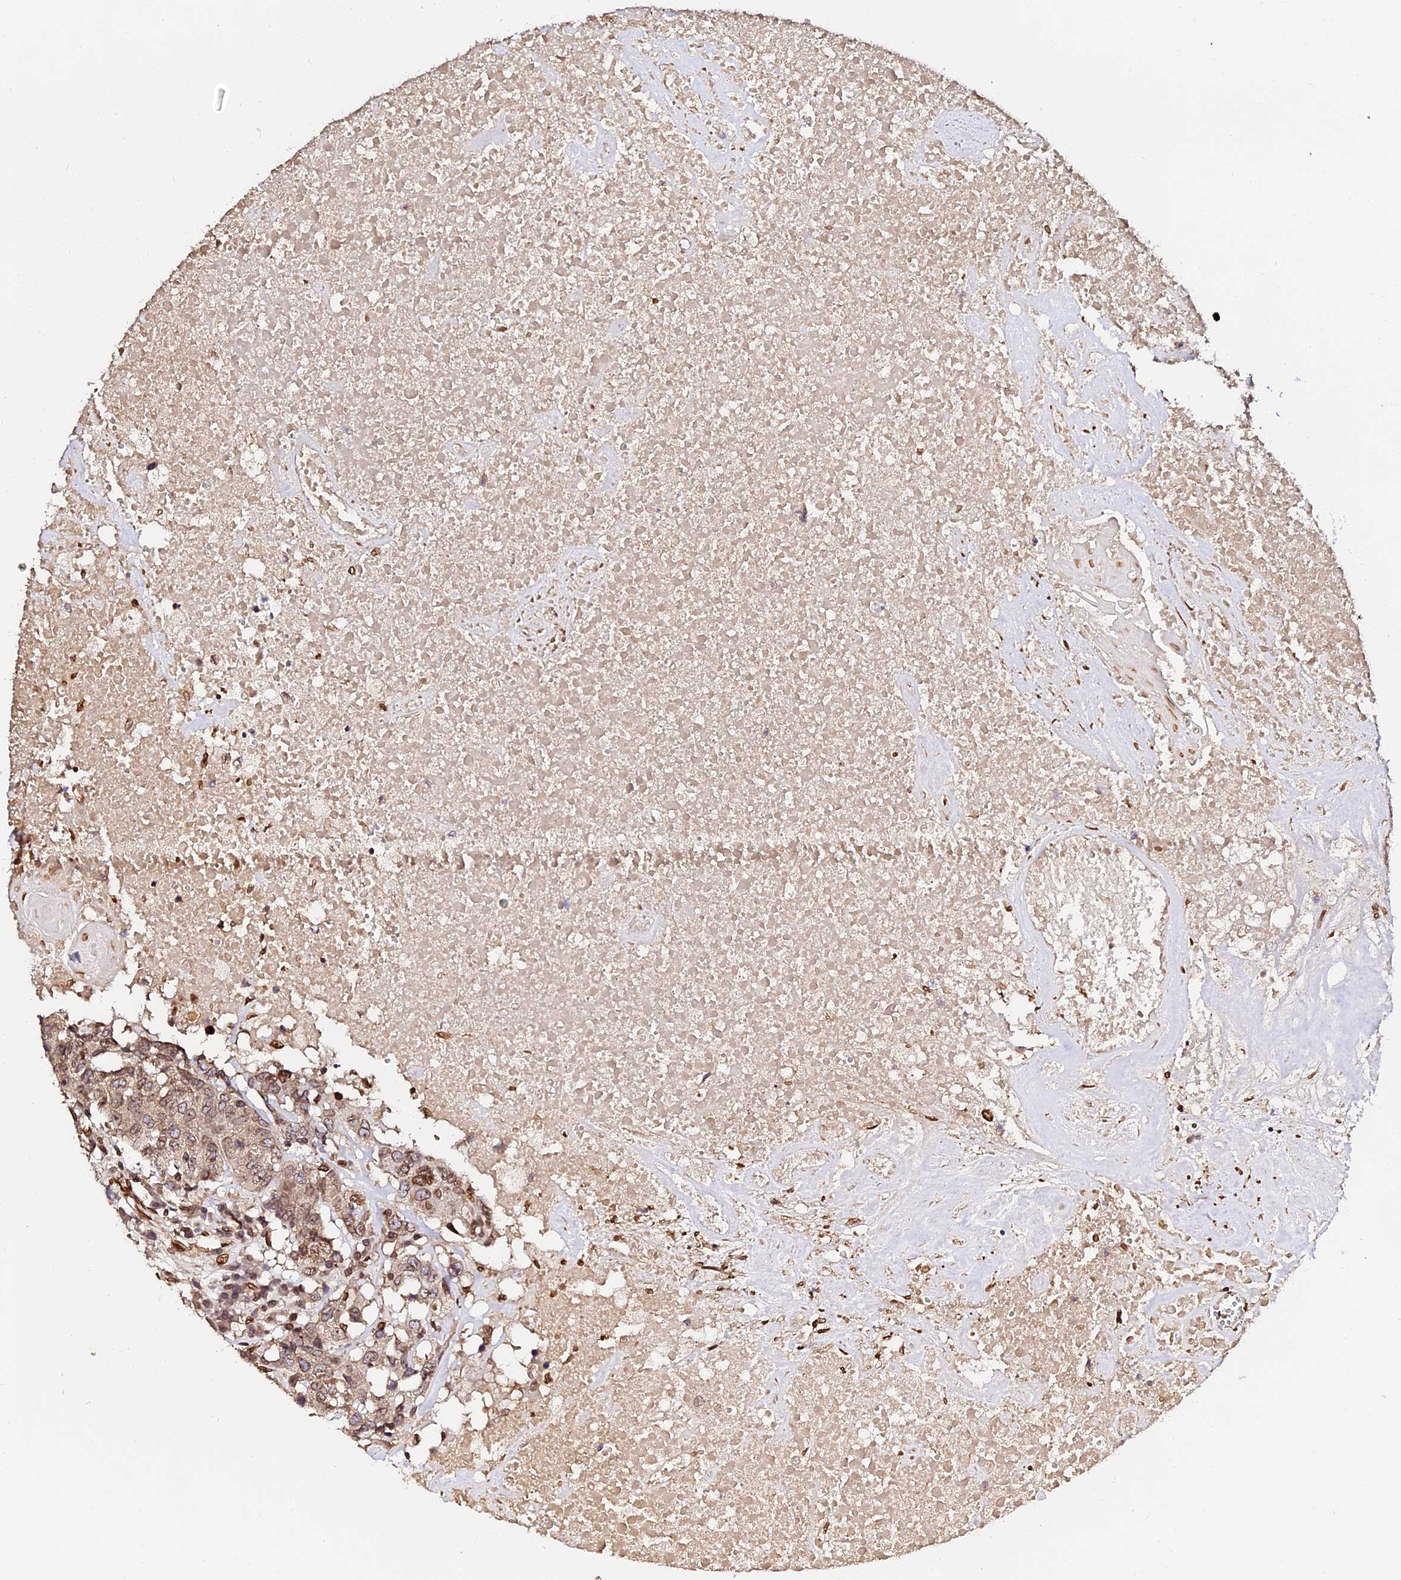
{"staining": {"intensity": "moderate", "quantity": ">75%", "location": "cytoplasmic/membranous,nuclear"}, "tissue": "head and neck cancer", "cell_type": "Tumor cells", "image_type": "cancer", "snomed": [{"axis": "morphology", "description": "Squamous cell carcinoma, NOS"}, {"axis": "topography", "description": "Head-Neck"}], "caption": "Immunohistochemistry (IHC) of head and neck cancer (squamous cell carcinoma) displays medium levels of moderate cytoplasmic/membranous and nuclear staining in approximately >75% of tumor cells. (Brightfield microscopy of DAB IHC at high magnification).", "gene": "ANAPC5", "patient": {"sex": "male", "age": 66}}